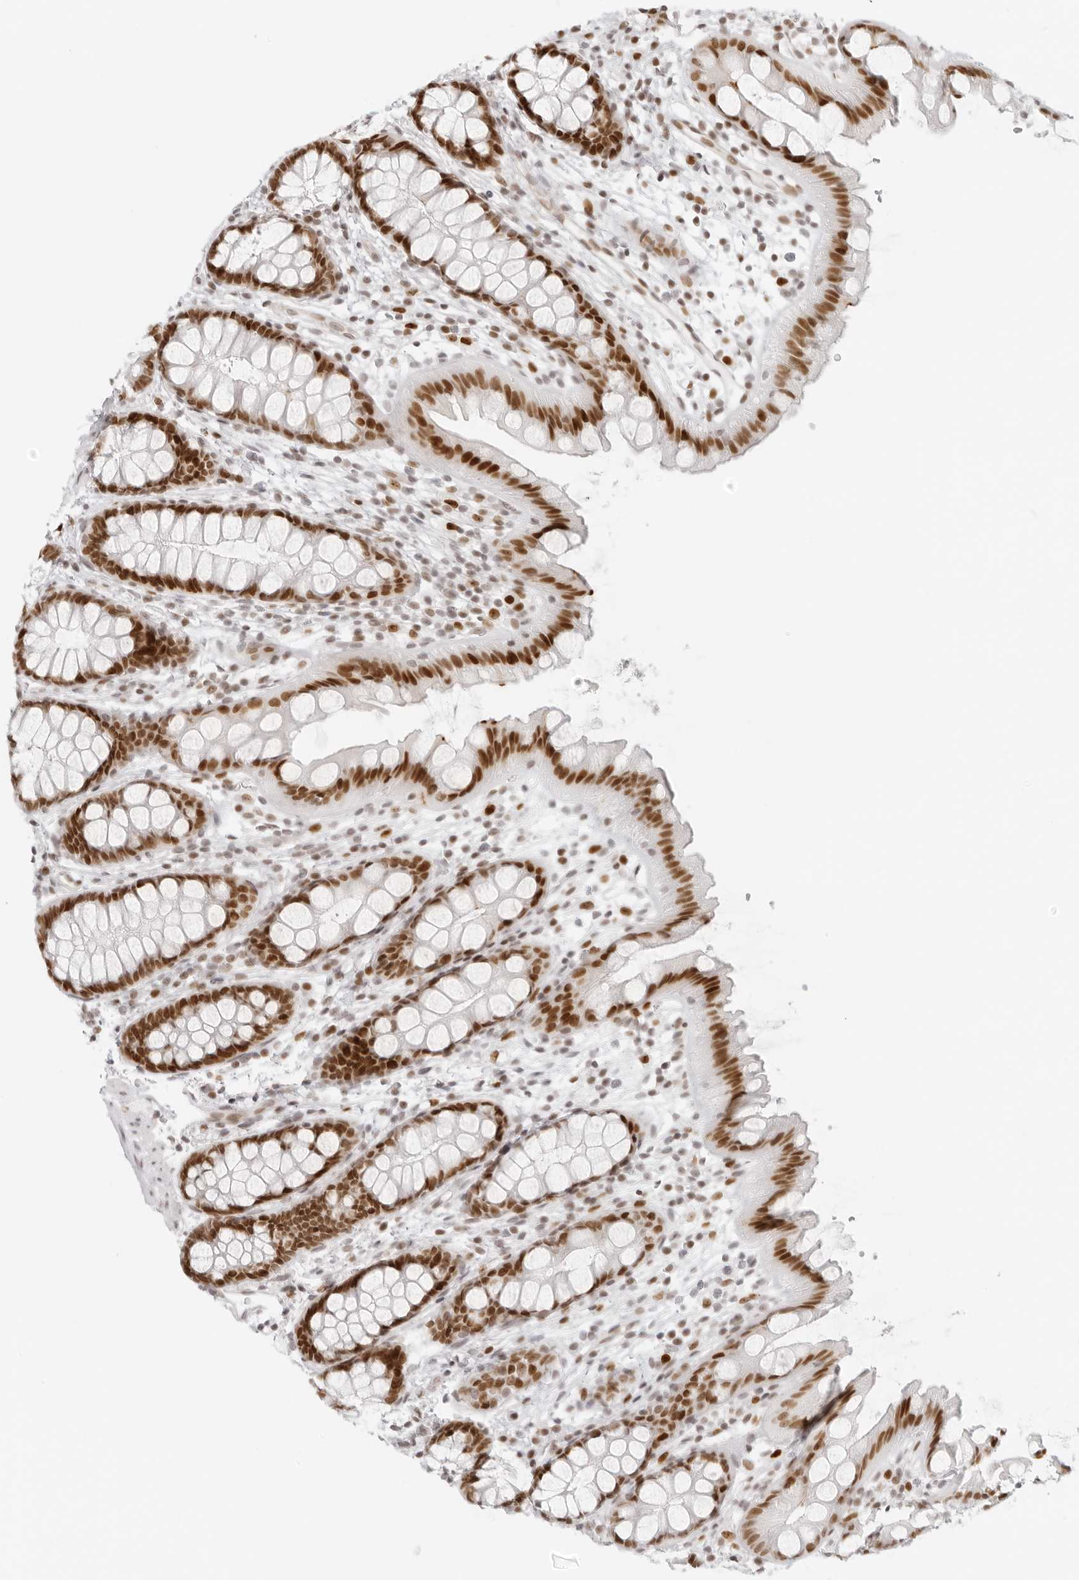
{"staining": {"intensity": "moderate", "quantity": ">75%", "location": "nuclear"}, "tissue": "rectum", "cell_type": "Glandular cells", "image_type": "normal", "snomed": [{"axis": "morphology", "description": "Normal tissue, NOS"}, {"axis": "topography", "description": "Rectum"}], "caption": "High-magnification brightfield microscopy of unremarkable rectum stained with DAB (3,3'-diaminobenzidine) (brown) and counterstained with hematoxylin (blue). glandular cells exhibit moderate nuclear staining is seen in about>75% of cells.", "gene": "RCC1", "patient": {"sex": "female", "age": 65}}